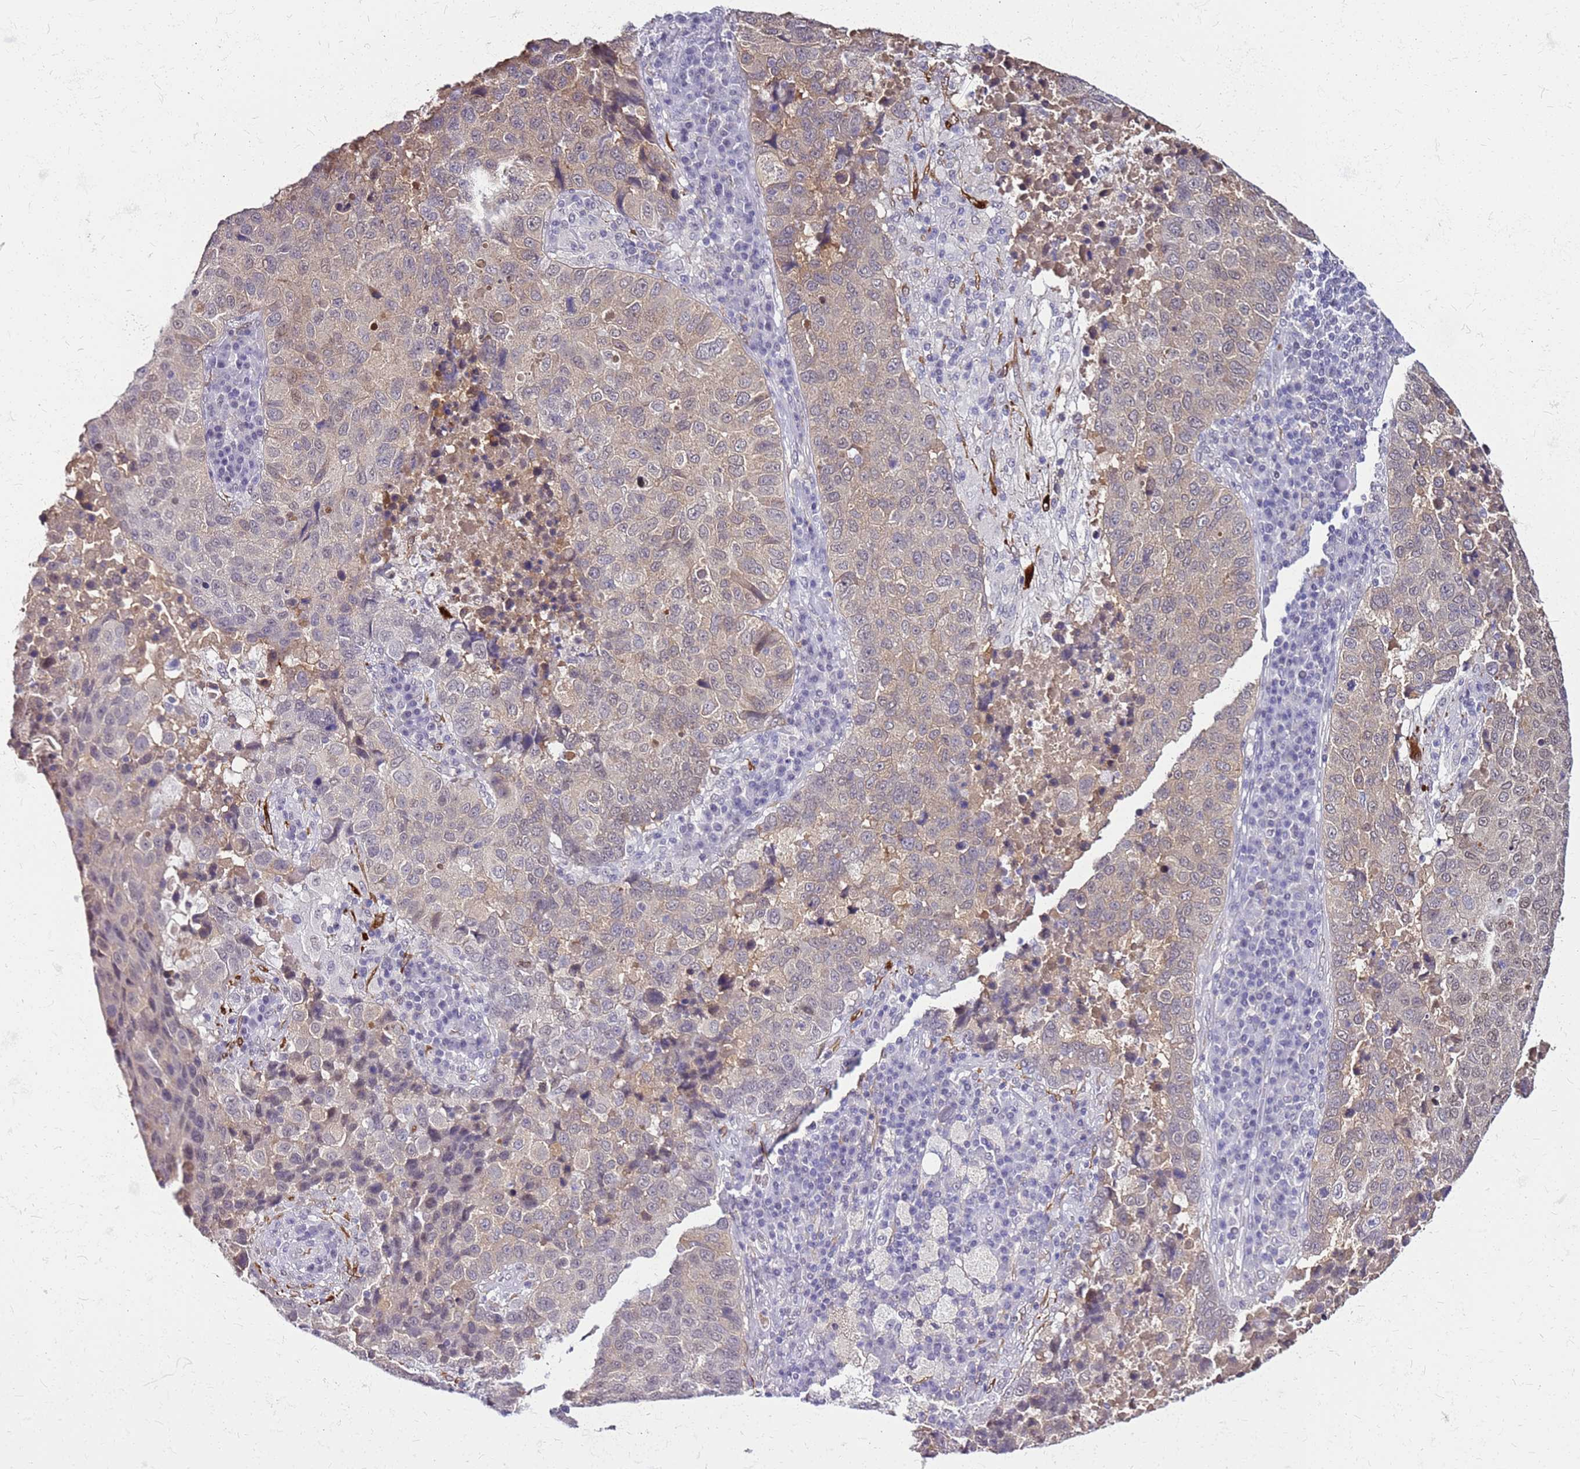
{"staining": {"intensity": "weak", "quantity": "25%-75%", "location": "cytoplasmic/membranous"}, "tissue": "lung cancer", "cell_type": "Tumor cells", "image_type": "cancer", "snomed": [{"axis": "morphology", "description": "Squamous cell carcinoma, NOS"}, {"axis": "topography", "description": "Lung"}], "caption": "Immunohistochemistry (IHC) of human squamous cell carcinoma (lung) reveals low levels of weak cytoplasmic/membranous expression in about 25%-75% of tumor cells.", "gene": "ALDH1A3", "patient": {"sex": "male", "age": 73}}